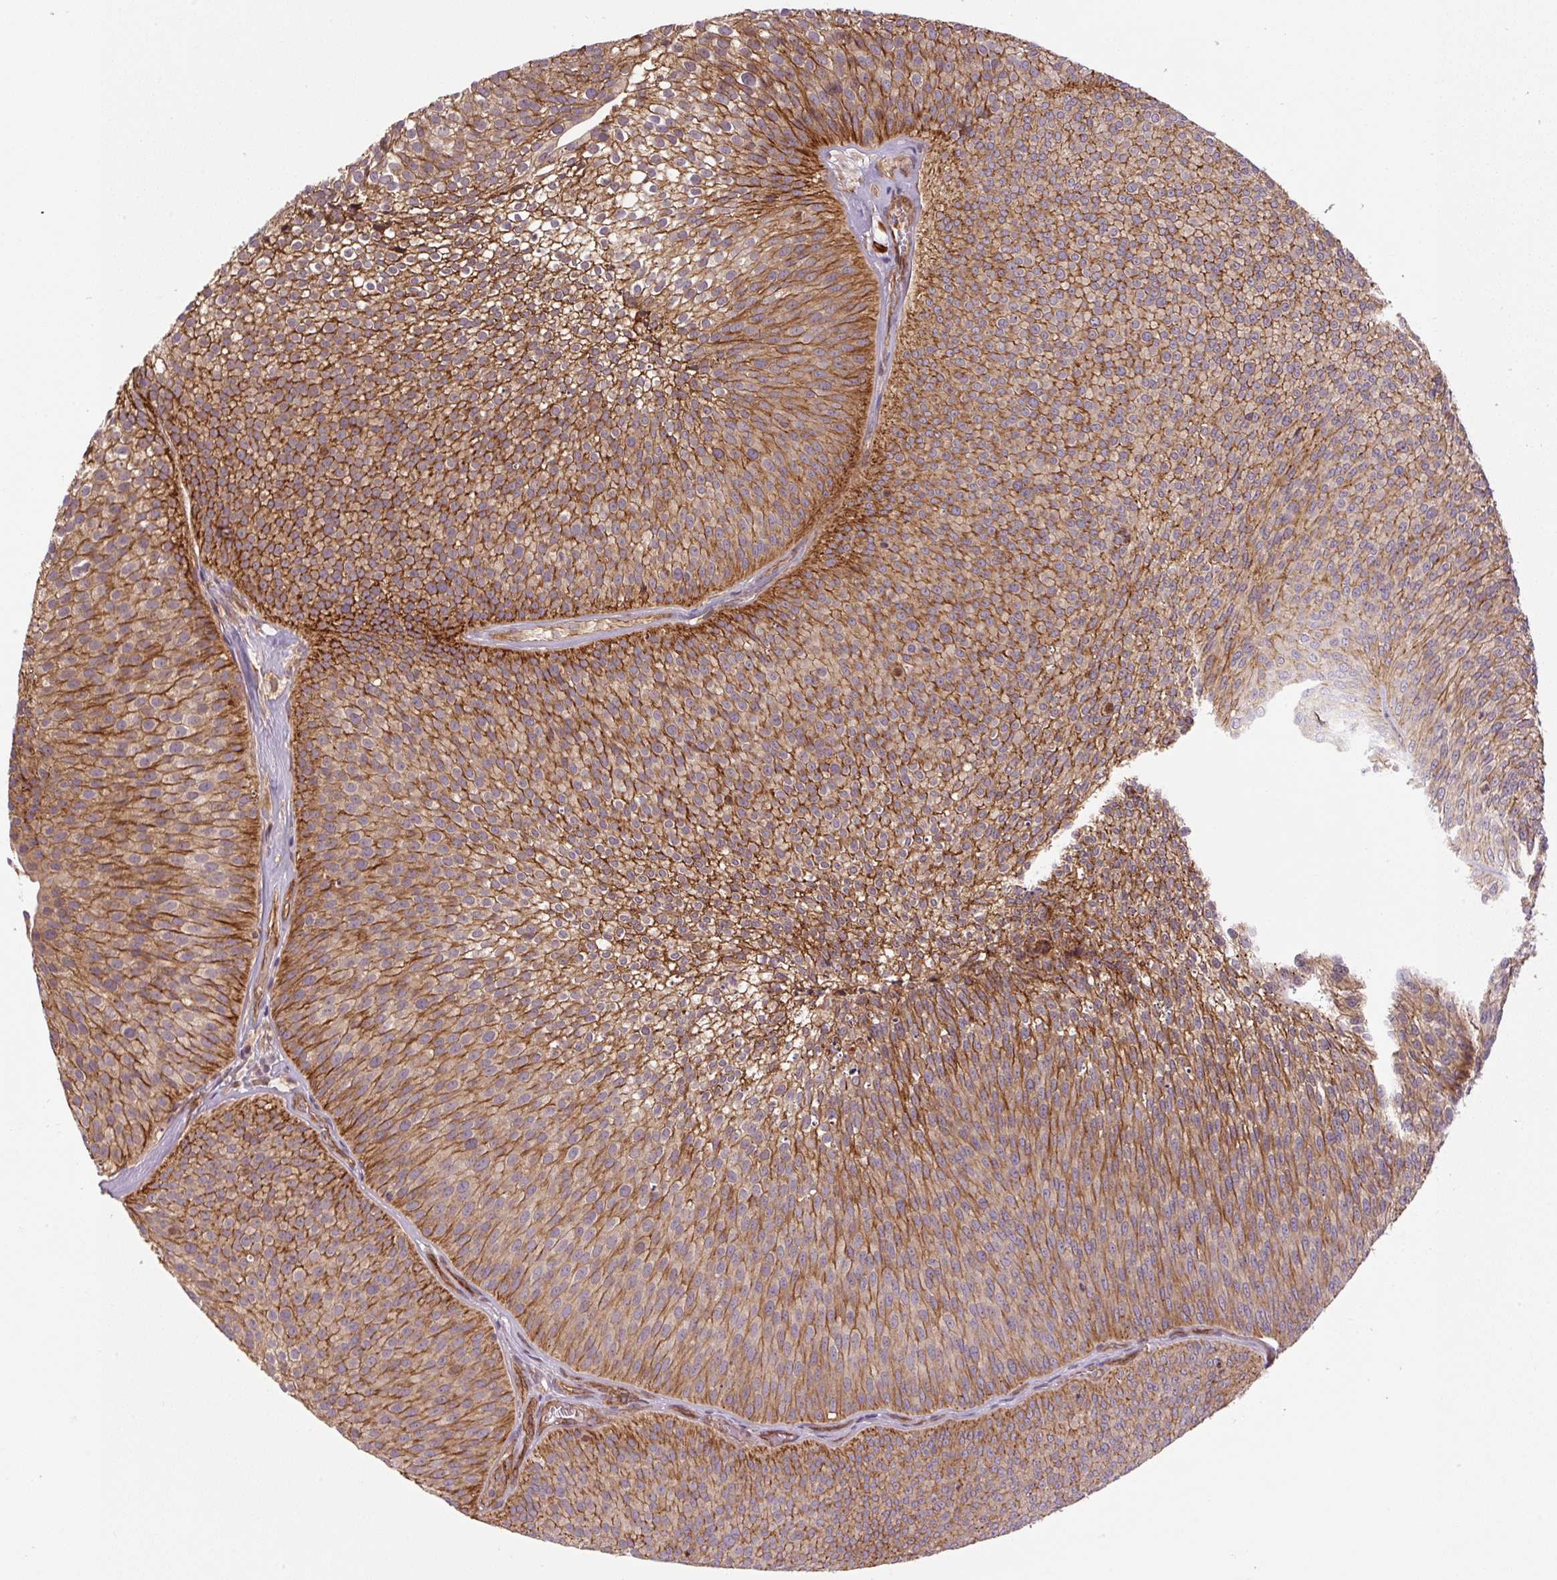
{"staining": {"intensity": "moderate", "quantity": ">75%", "location": "cytoplasmic/membranous"}, "tissue": "urothelial cancer", "cell_type": "Tumor cells", "image_type": "cancer", "snomed": [{"axis": "morphology", "description": "Urothelial carcinoma, Low grade"}, {"axis": "topography", "description": "Urinary bladder"}], "caption": "Protein expression analysis of urothelial cancer displays moderate cytoplasmic/membranous staining in about >75% of tumor cells.", "gene": "SEPTIN10", "patient": {"sex": "male", "age": 91}}